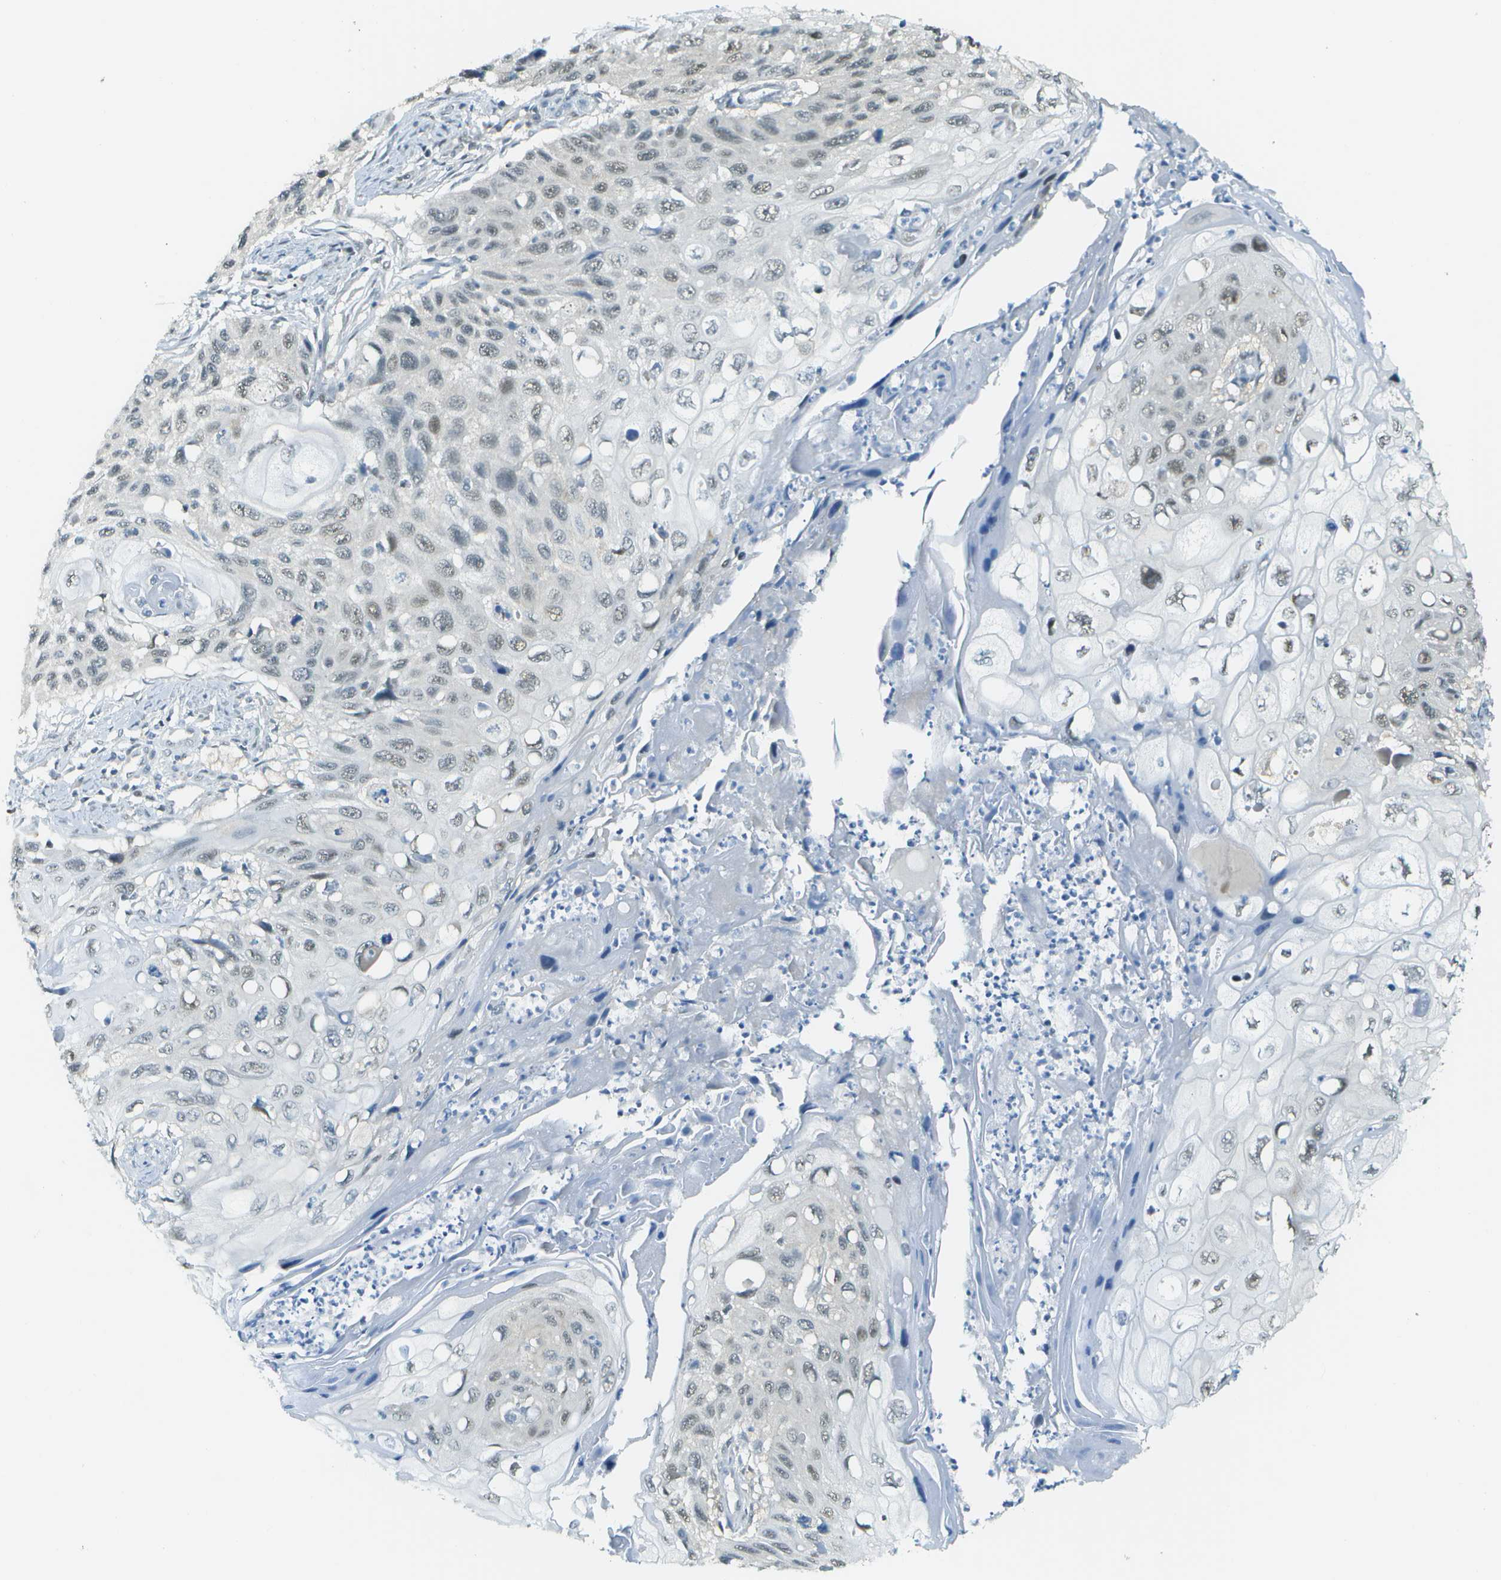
{"staining": {"intensity": "weak", "quantity": "<25%", "location": "nuclear"}, "tissue": "cervical cancer", "cell_type": "Tumor cells", "image_type": "cancer", "snomed": [{"axis": "morphology", "description": "Squamous cell carcinoma, NOS"}, {"axis": "topography", "description": "Cervix"}], "caption": "The IHC image has no significant expression in tumor cells of cervical squamous cell carcinoma tissue.", "gene": "NEK11", "patient": {"sex": "female", "age": 70}}